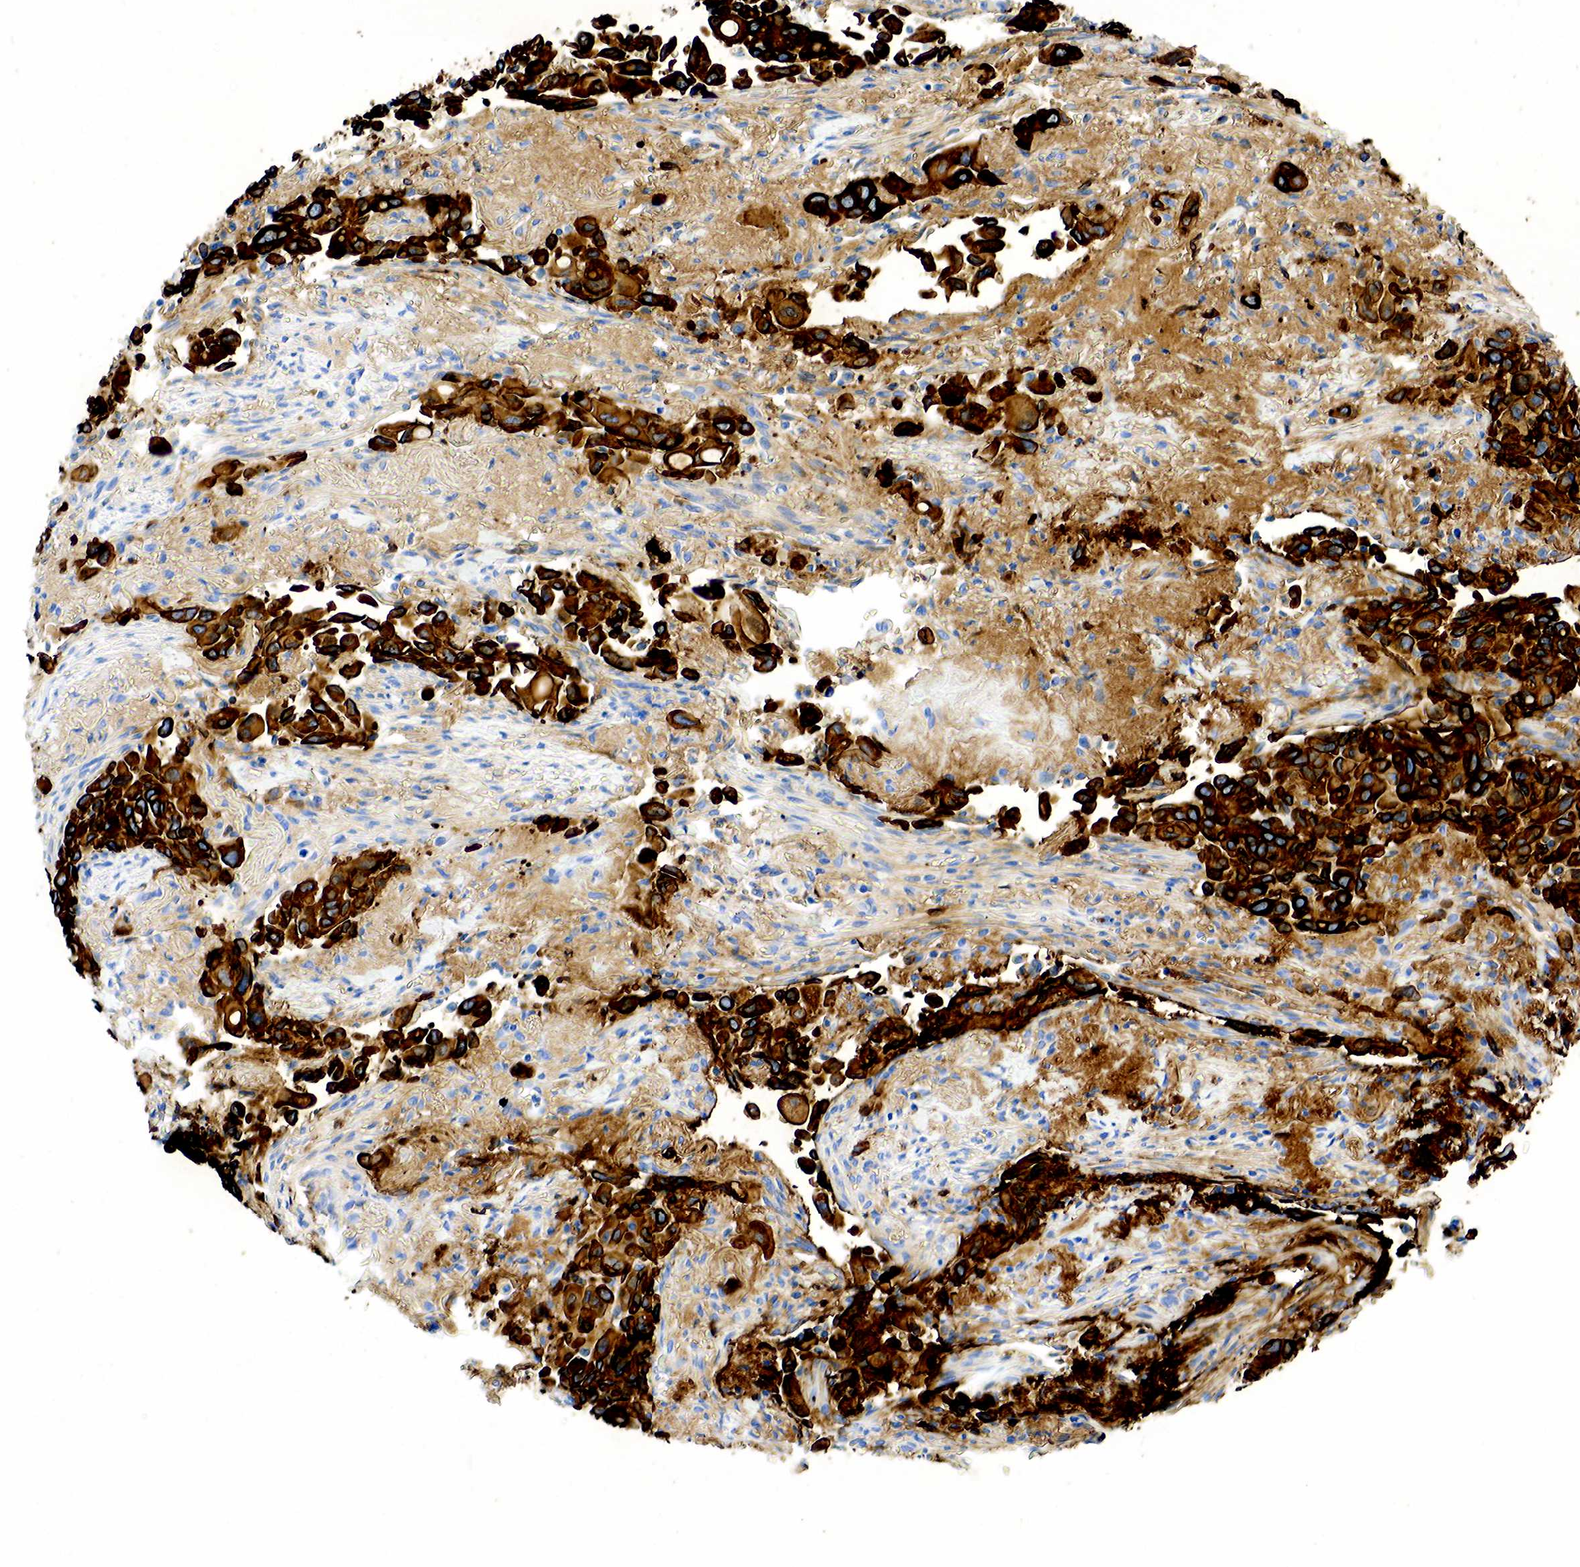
{"staining": {"intensity": "strong", "quantity": ">75%", "location": "cytoplasmic/membranous"}, "tissue": "lung cancer", "cell_type": "Tumor cells", "image_type": "cancer", "snomed": [{"axis": "morphology", "description": "Adenocarcinoma, NOS"}, {"axis": "topography", "description": "Lung"}], "caption": "A brown stain shows strong cytoplasmic/membranous staining of a protein in human lung cancer (adenocarcinoma) tumor cells. (DAB (3,3'-diaminobenzidine) IHC with brightfield microscopy, high magnification).", "gene": "KRT7", "patient": {"sex": "male", "age": 68}}